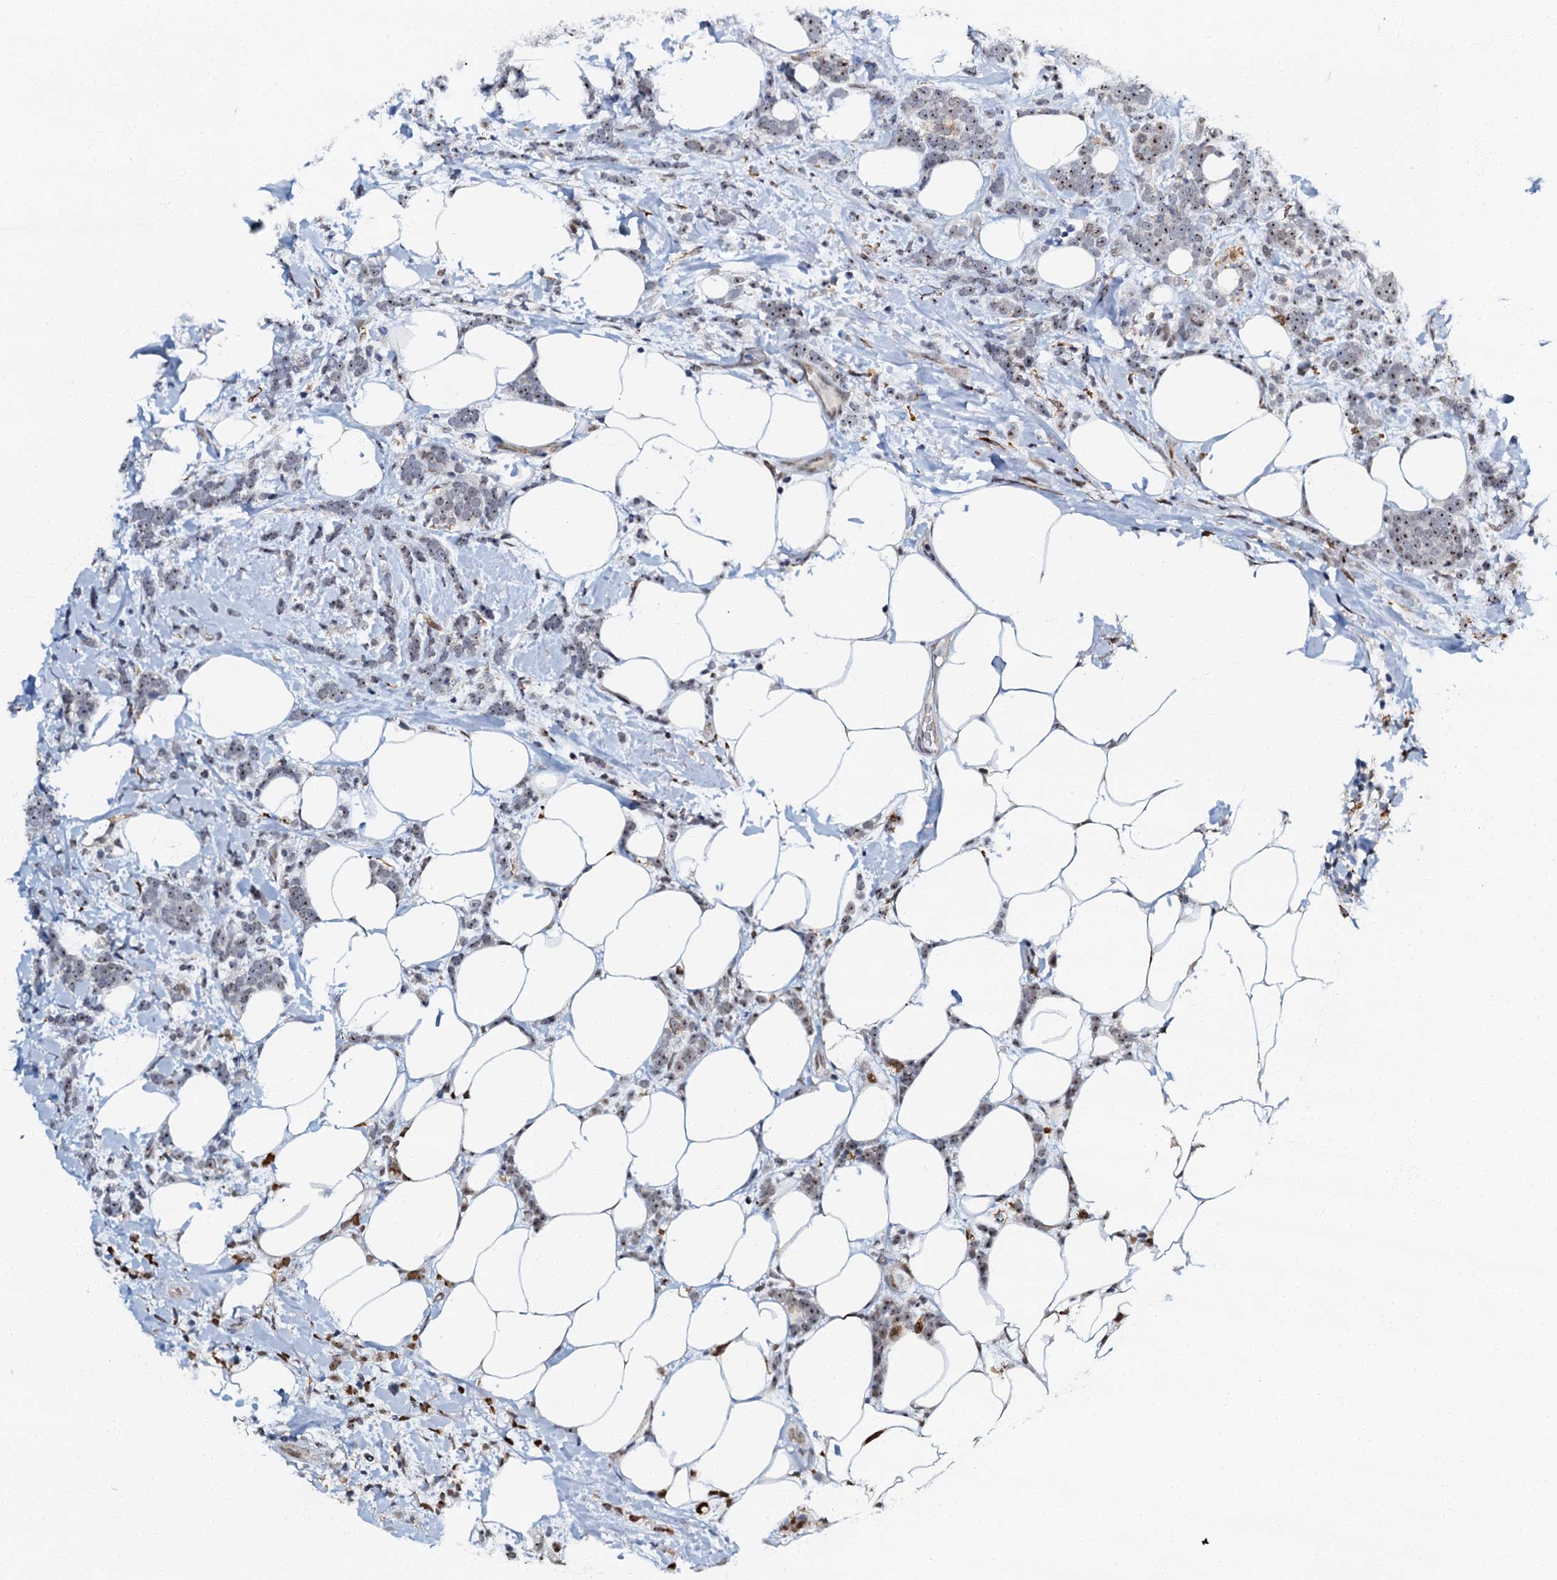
{"staining": {"intensity": "moderate", "quantity": ">75%", "location": "nuclear"}, "tissue": "breast cancer", "cell_type": "Tumor cells", "image_type": "cancer", "snomed": [{"axis": "morphology", "description": "Lobular carcinoma"}, {"axis": "topography", "description": "Breast"}], "caption": "Immunohistochemical staining of human breast lobular carcinoma shows moderate nuclear protein staining in approximately >75% of tumor cells. Using DAB (brown) and hematoxylin (blue) stains, captured at high magnification using brightfield microscopy.", "gene": "OLAH", "patient": {"sex": "female", "age": 58}}